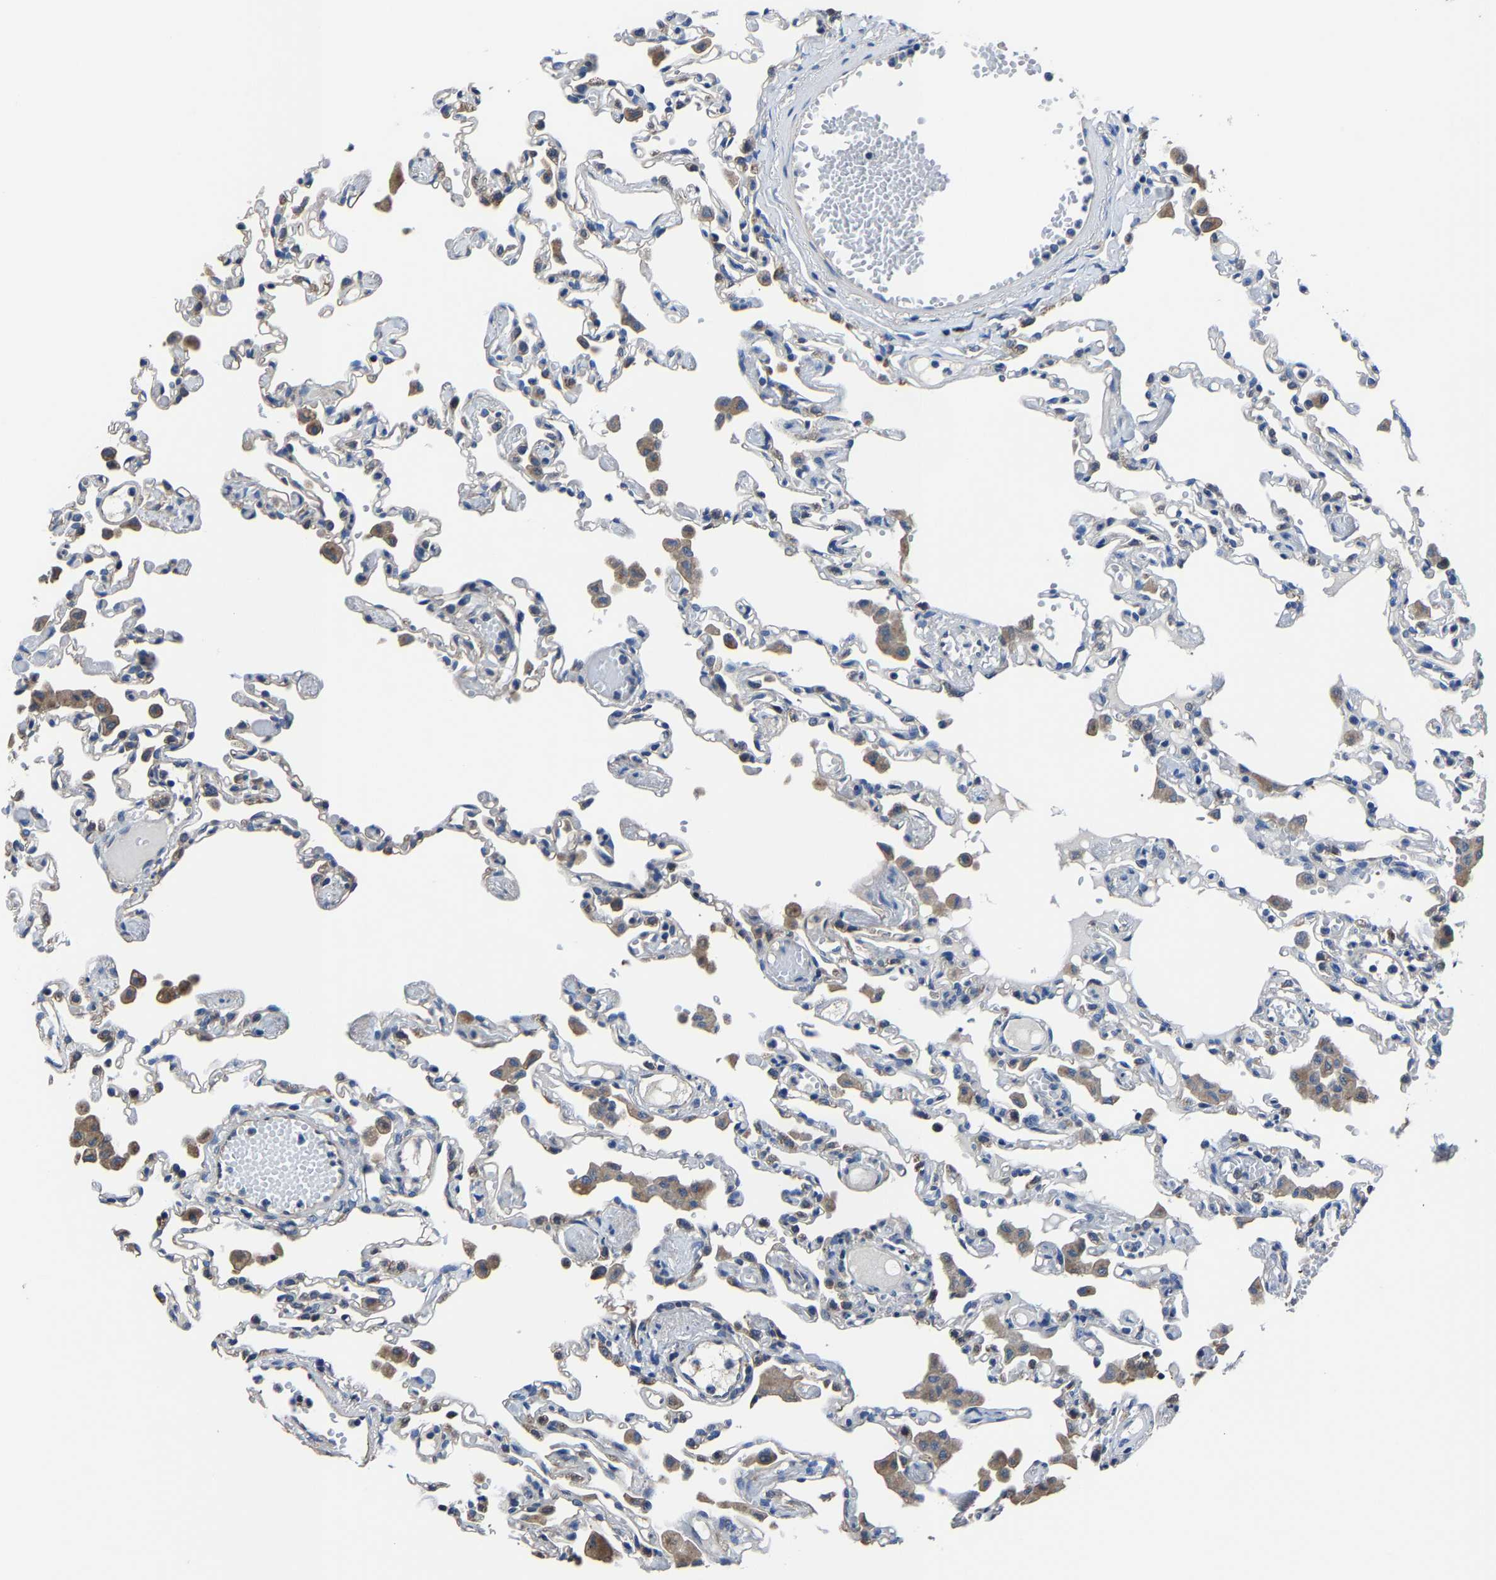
{"staining": {"intensity": "negative", "quantity": "none", "location": "none"}, "tissue": "lung", "cell_type": "Alveolar cells", "image_type": "normal", "snomed": [{"axis": "morphology", "description": "Normal tissue, NOS"}, {"axis": "topography", "description": "Bronchus"}, {"axis": "topography", "description": "Lung"}], "caption": "Immunohistochemistry micrograph of normal lung: human lung stained with DAB (3,3'-diaminobenzidine) shows no significant protein staining in alveolar cells.", "gene": "STRBP", "patient": {"sex": "female", "age": 49}}